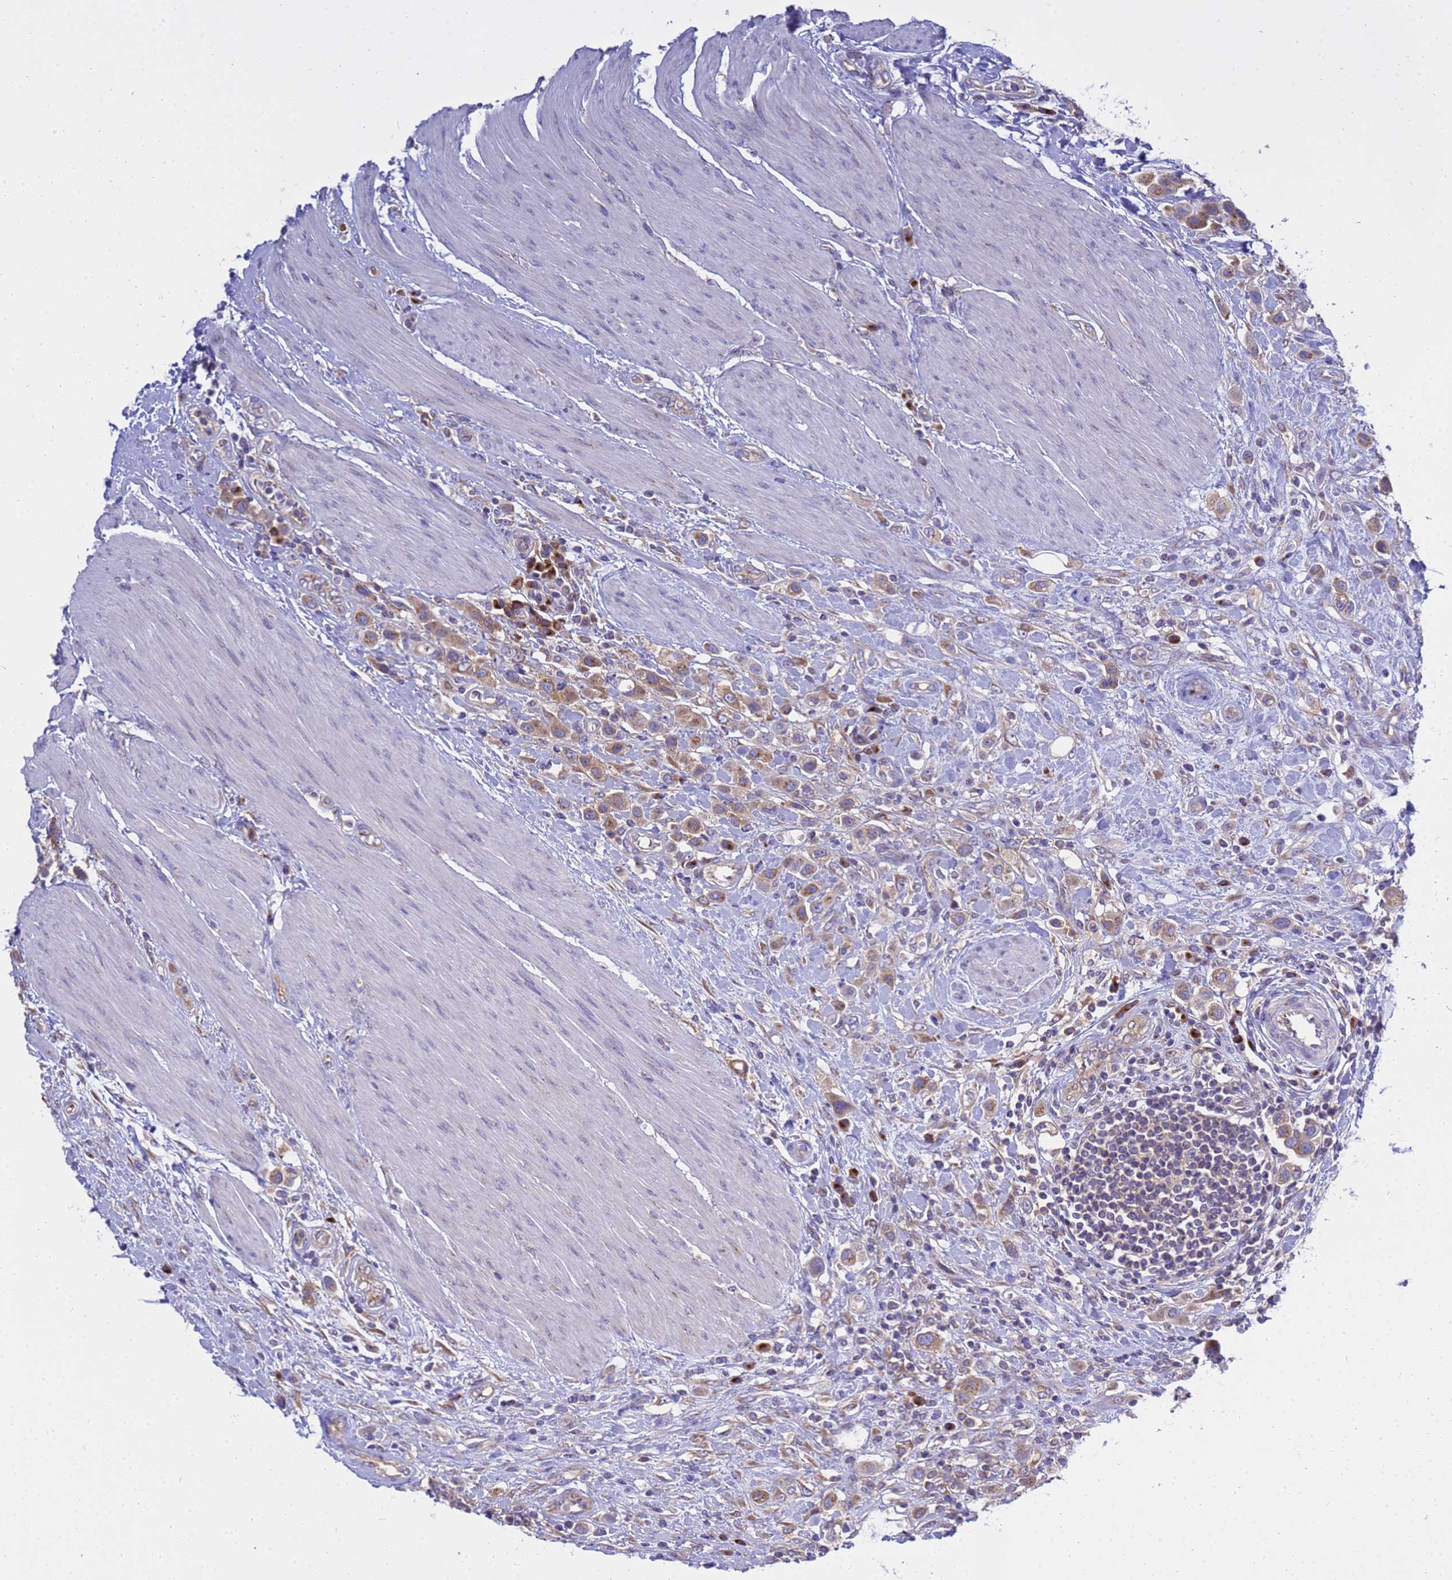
{"staining": {"intensity": "moderate", "quantity": ">75%", "location": "cytoplasmic/membranous"}, "tissue": "urothelial cancer", "cell_type": "Tumor cells", "image_type": "cancer", "snomed": [{"axis": "morphology", "description": "Urothelial carcinoma, High grade"}, {"axis": "topography", "description": "Urinary bladder"}], "caption": "Human urothelial cancer stained for a protein (brown) reveals moderate cytoplasmic/membranous positive staining in about >75% of tumor cells.", "gene": "ANAPC1", "patient": {"sex": "male", "age": 50}}